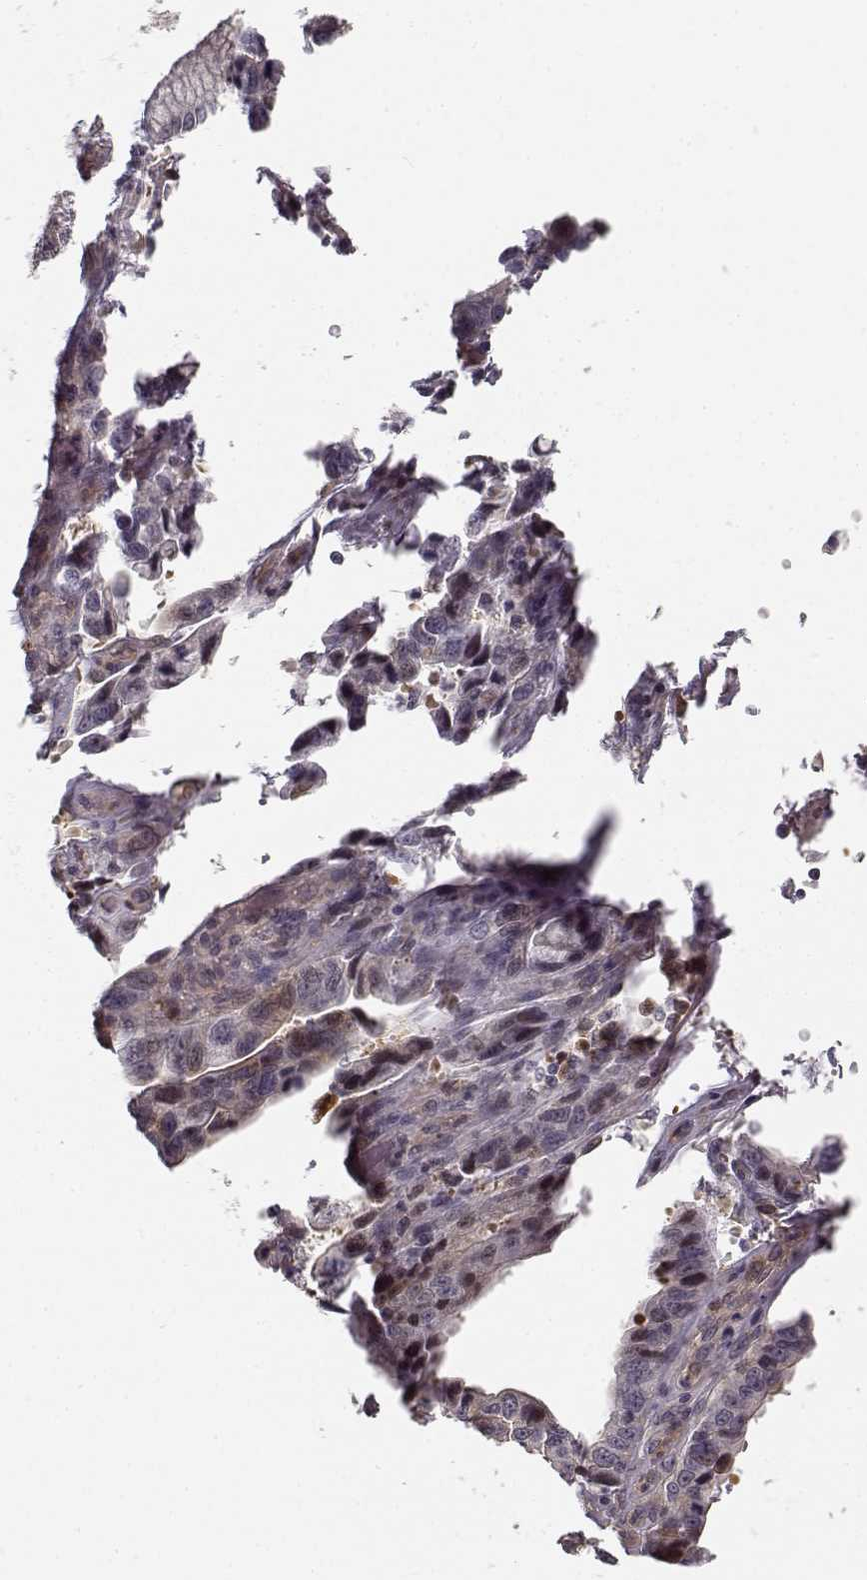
{"staining": {"intensity": "weak", "quantity": "<25%", "location": "cytoplasmic/membranous,nuclear"}, "tissue": "stomach cancer", "cell_type": "Tumor cells", "image_type": "cancer", "snomed": [{"axis": "morphology", "description": "Adenocarcinoma, NOS"}, {"axis": "topography", "description": "Stomach, lower"}], "caption": "Tumor cells are negative for protein expression in human adenocarcinoma (stomach). (DAB immunohistochemistry, high magnification).", "gene": "RGS9BP", "patient": {"sex": "female", "age": 76}}